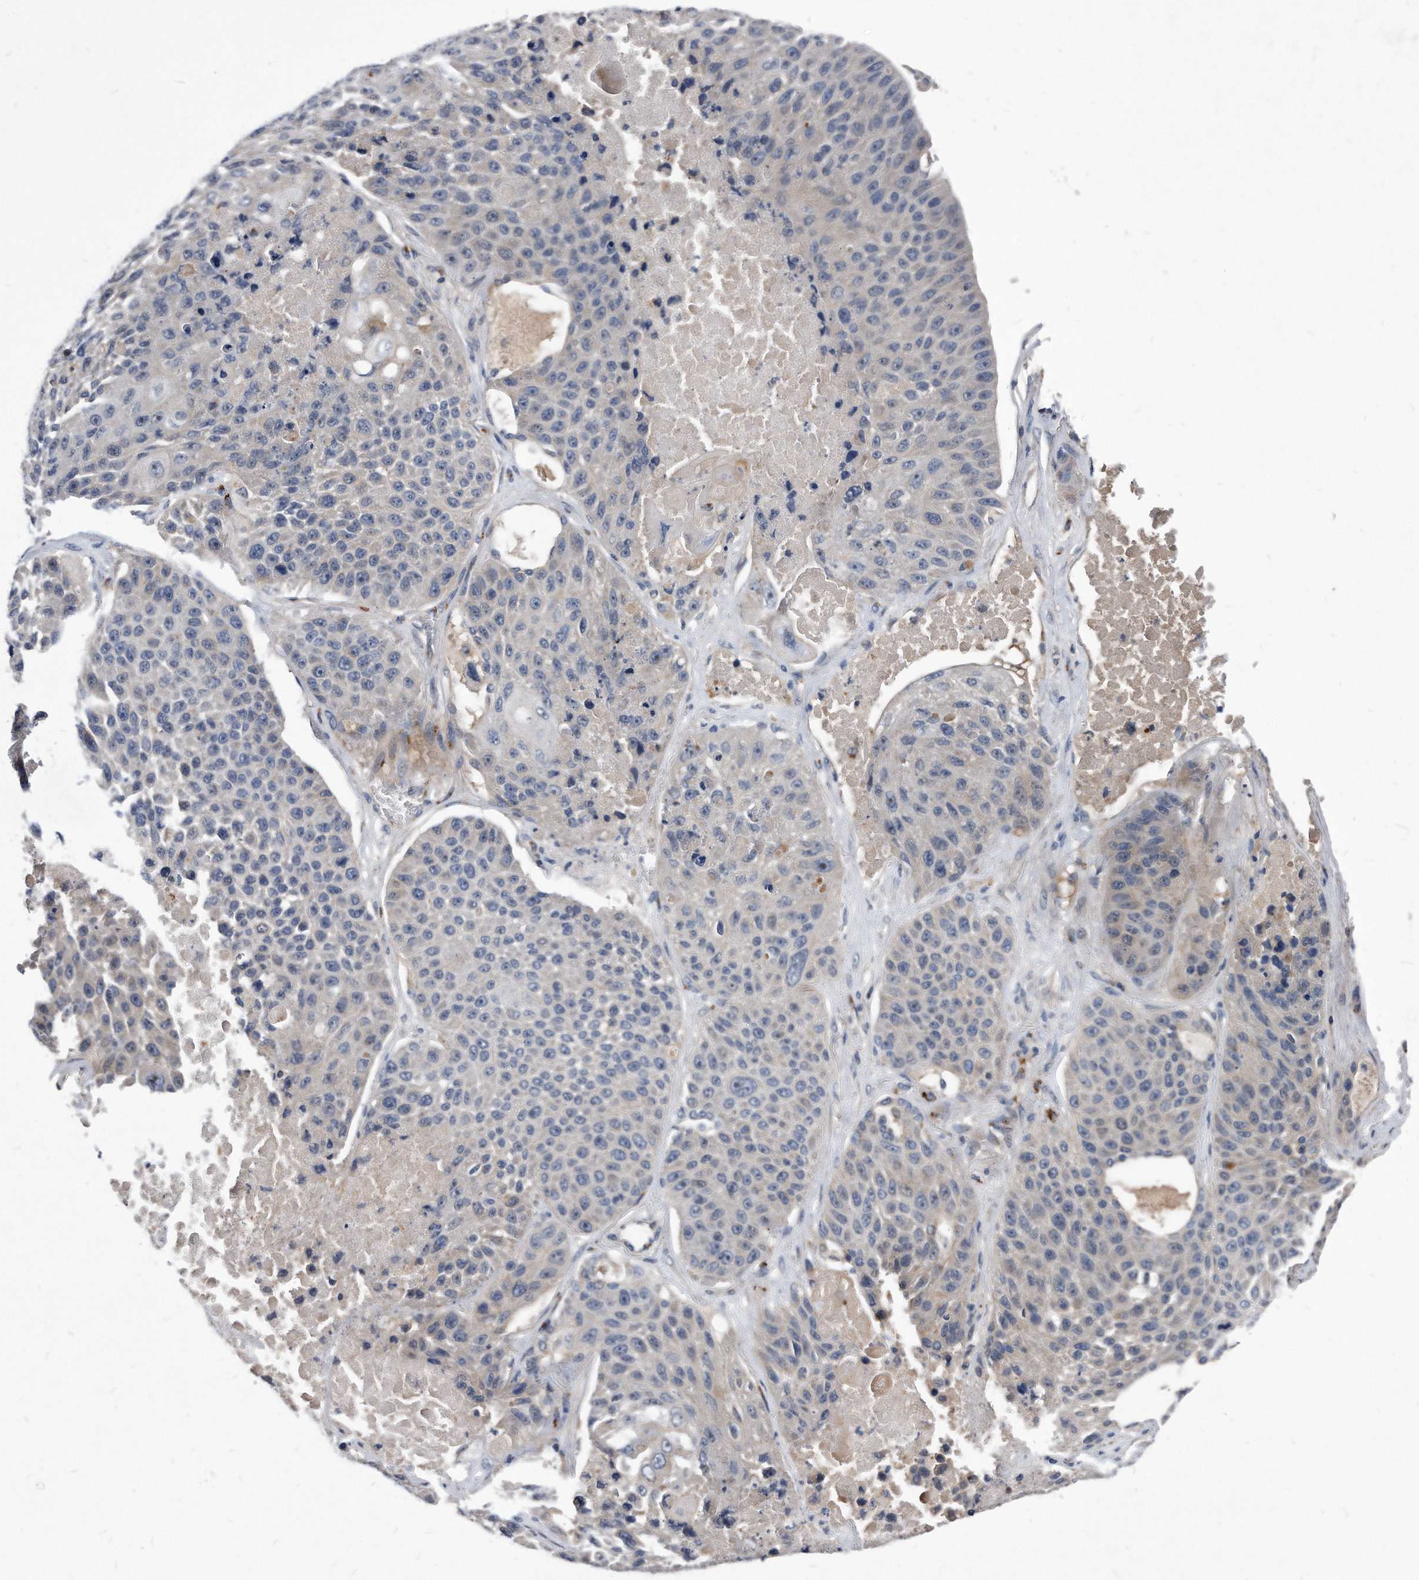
{"staining": {"intensity": "negative", "quantity": "none", "location": "none"}, "tissue": "lung cancer", "cell_type": "Tumor cells", "image_type": "cancer", "snomed": [{"axis": "morphology", "description": "Squamous cell carcinoma, NOS"}, {"axis": "topography", "description": "Lung"}], "caption": "Tumor cells show no significant protein staining in squamous cell carcinoma (lung).", "gene": "MGAT4A", "patient": {"sex": "male", "age": 61}}